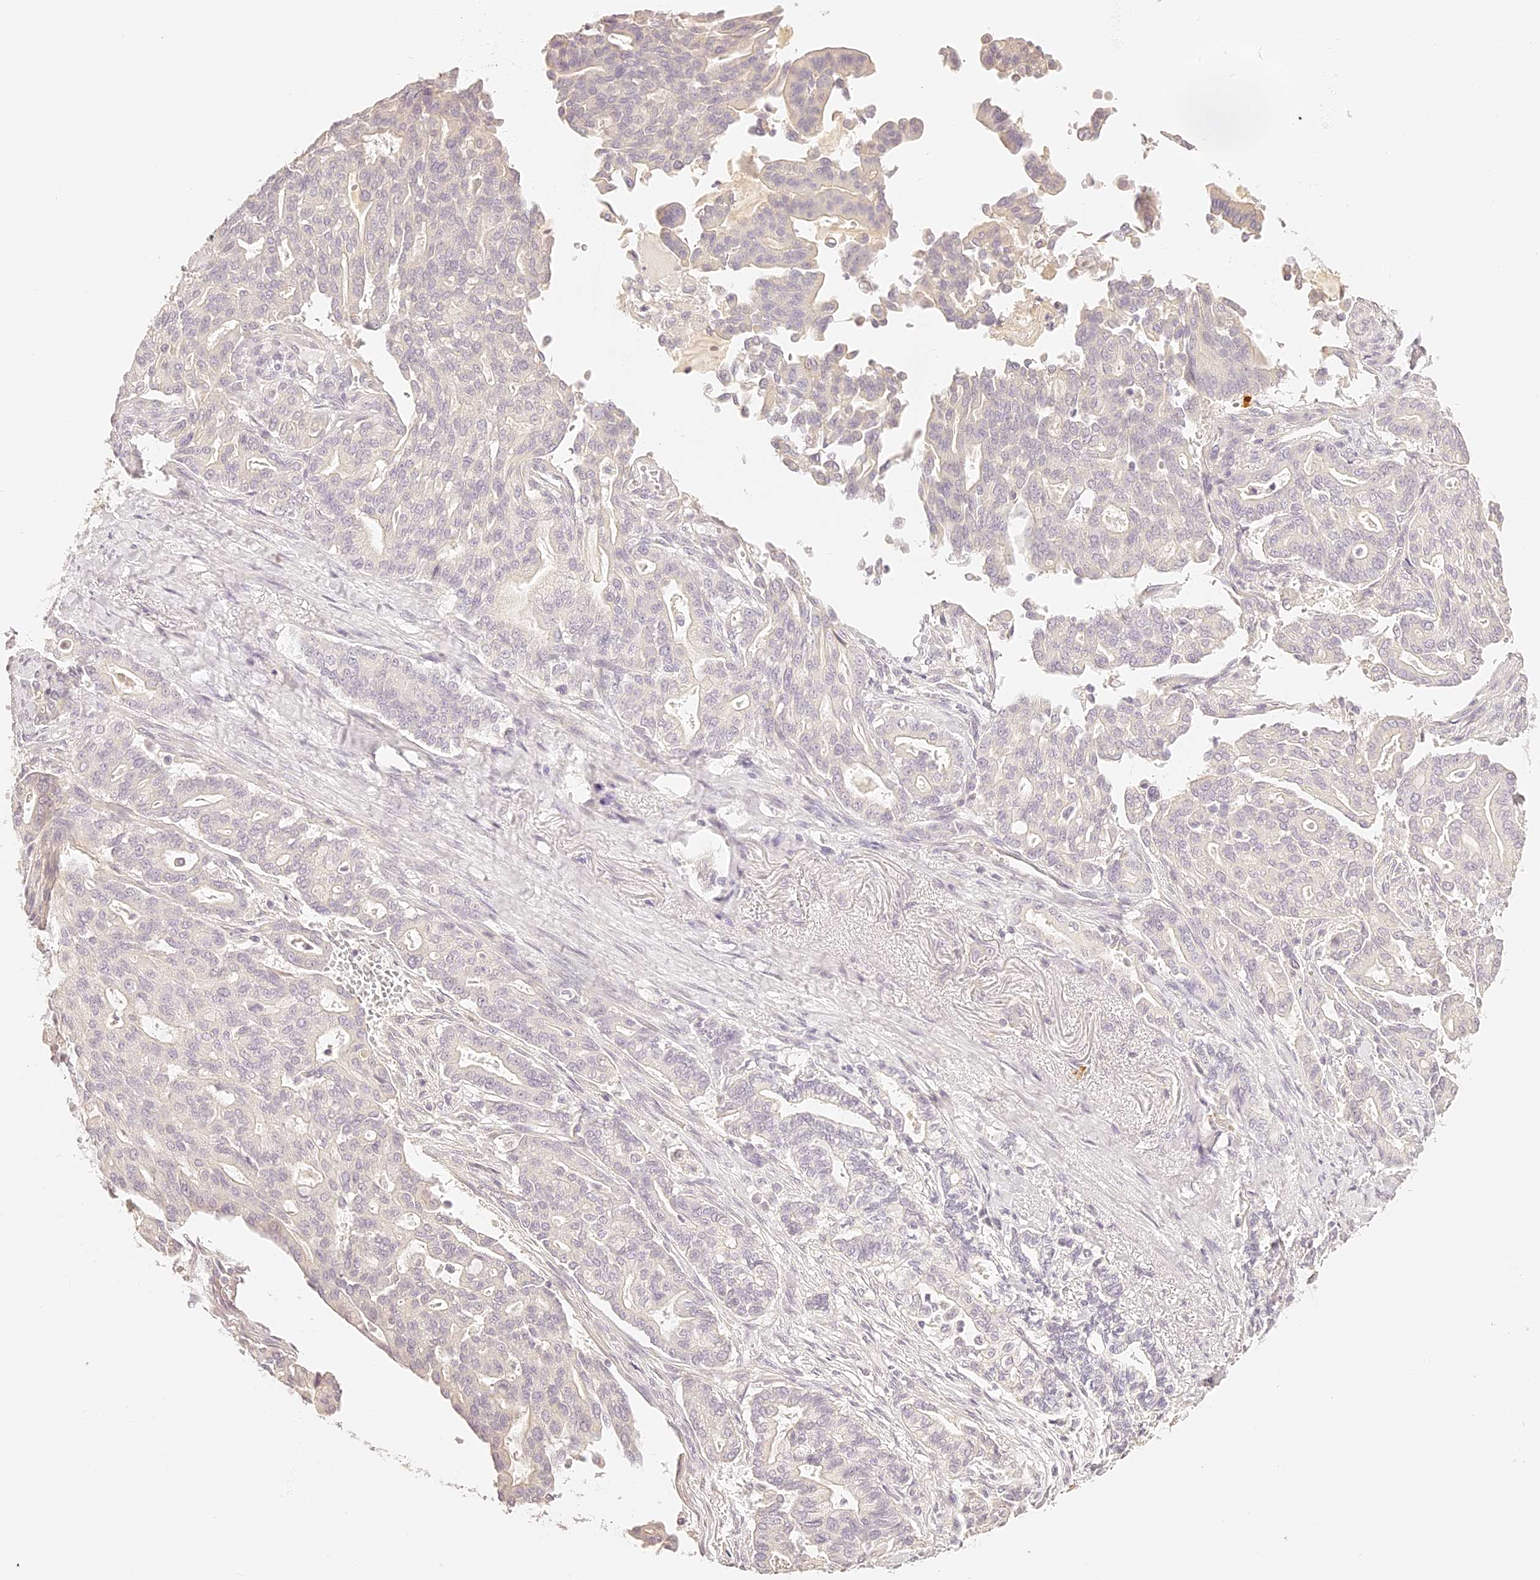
{"staining": {"intensity": "negative", "quantity": "none", "location": "none"}, "tissue": "pancreatic cancer", "cell_type": "Tumor cells", "image_type": "cancer", "snomed": [{"axis": "morphology", "description": "Adenocarcinoma, NOS"}, {"axis": "topography", "description": "Pancreas"}], "caption": "An IHC micrograph of pancreatic cancer is shown. There is no staining in tumor cells of pancreatic cancer.", "gene": "TRIM45", "patient": {"sex": "male", "age": 63}}